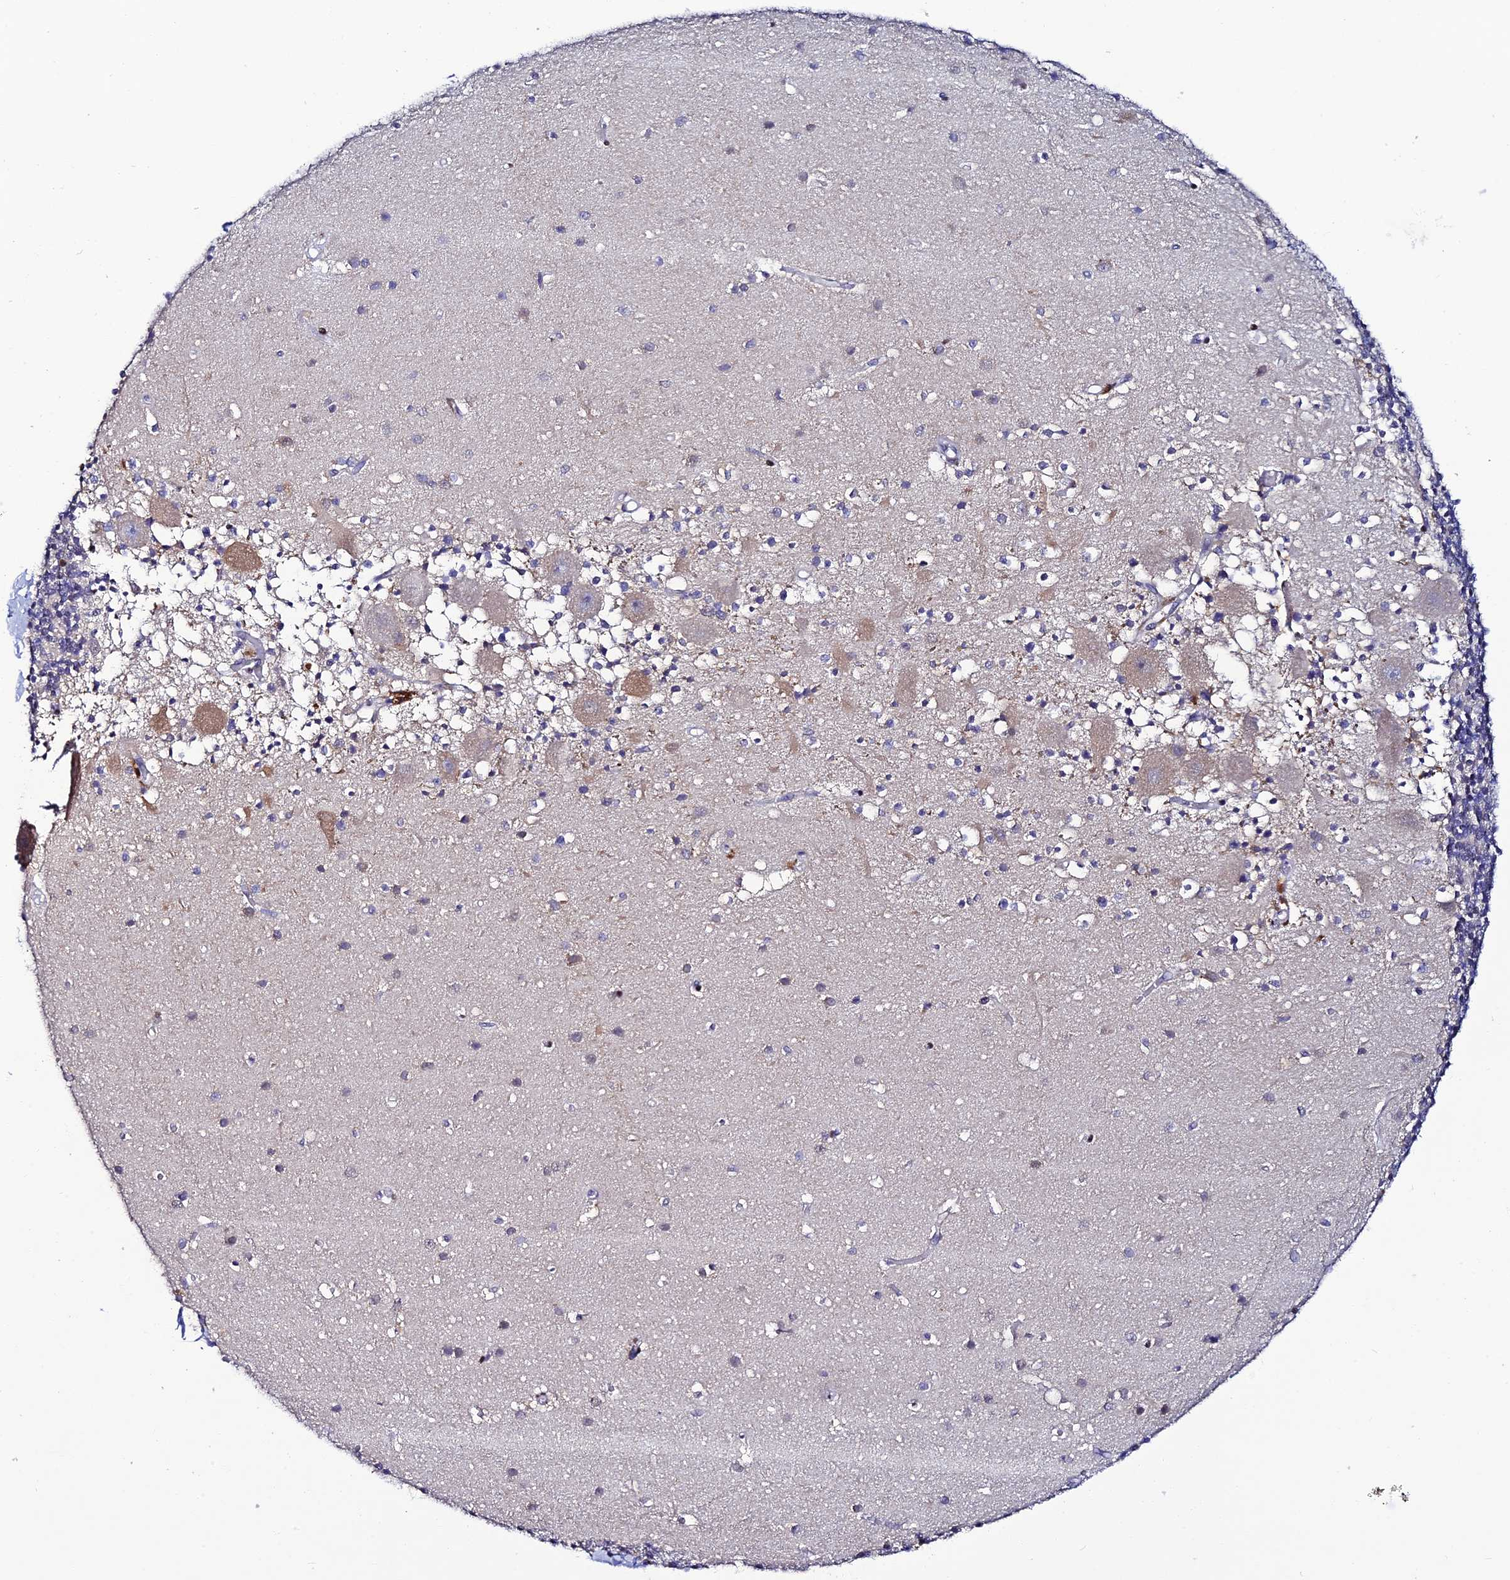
{"staining": {"intensity": "negative", "quantity": "none", "location": "none"}, "tissue": "cerebellum", "cell_type": "Cells in granular layer", "image_type": "normal", "snomed": [{"axis": "morphology", "description": "Normal tissue, NOS"}, {"axis": "topography", "description": "Cerebellum"}], "caption": "Immunohistochemistry (IHC) photomicrograph of benign cerebellum: cerebellum stained with DAB demonstrates no significant protein positivity in cells in granular layer.", "gene": "HIC1", "patient": {"sex": "male", "age": 54}}